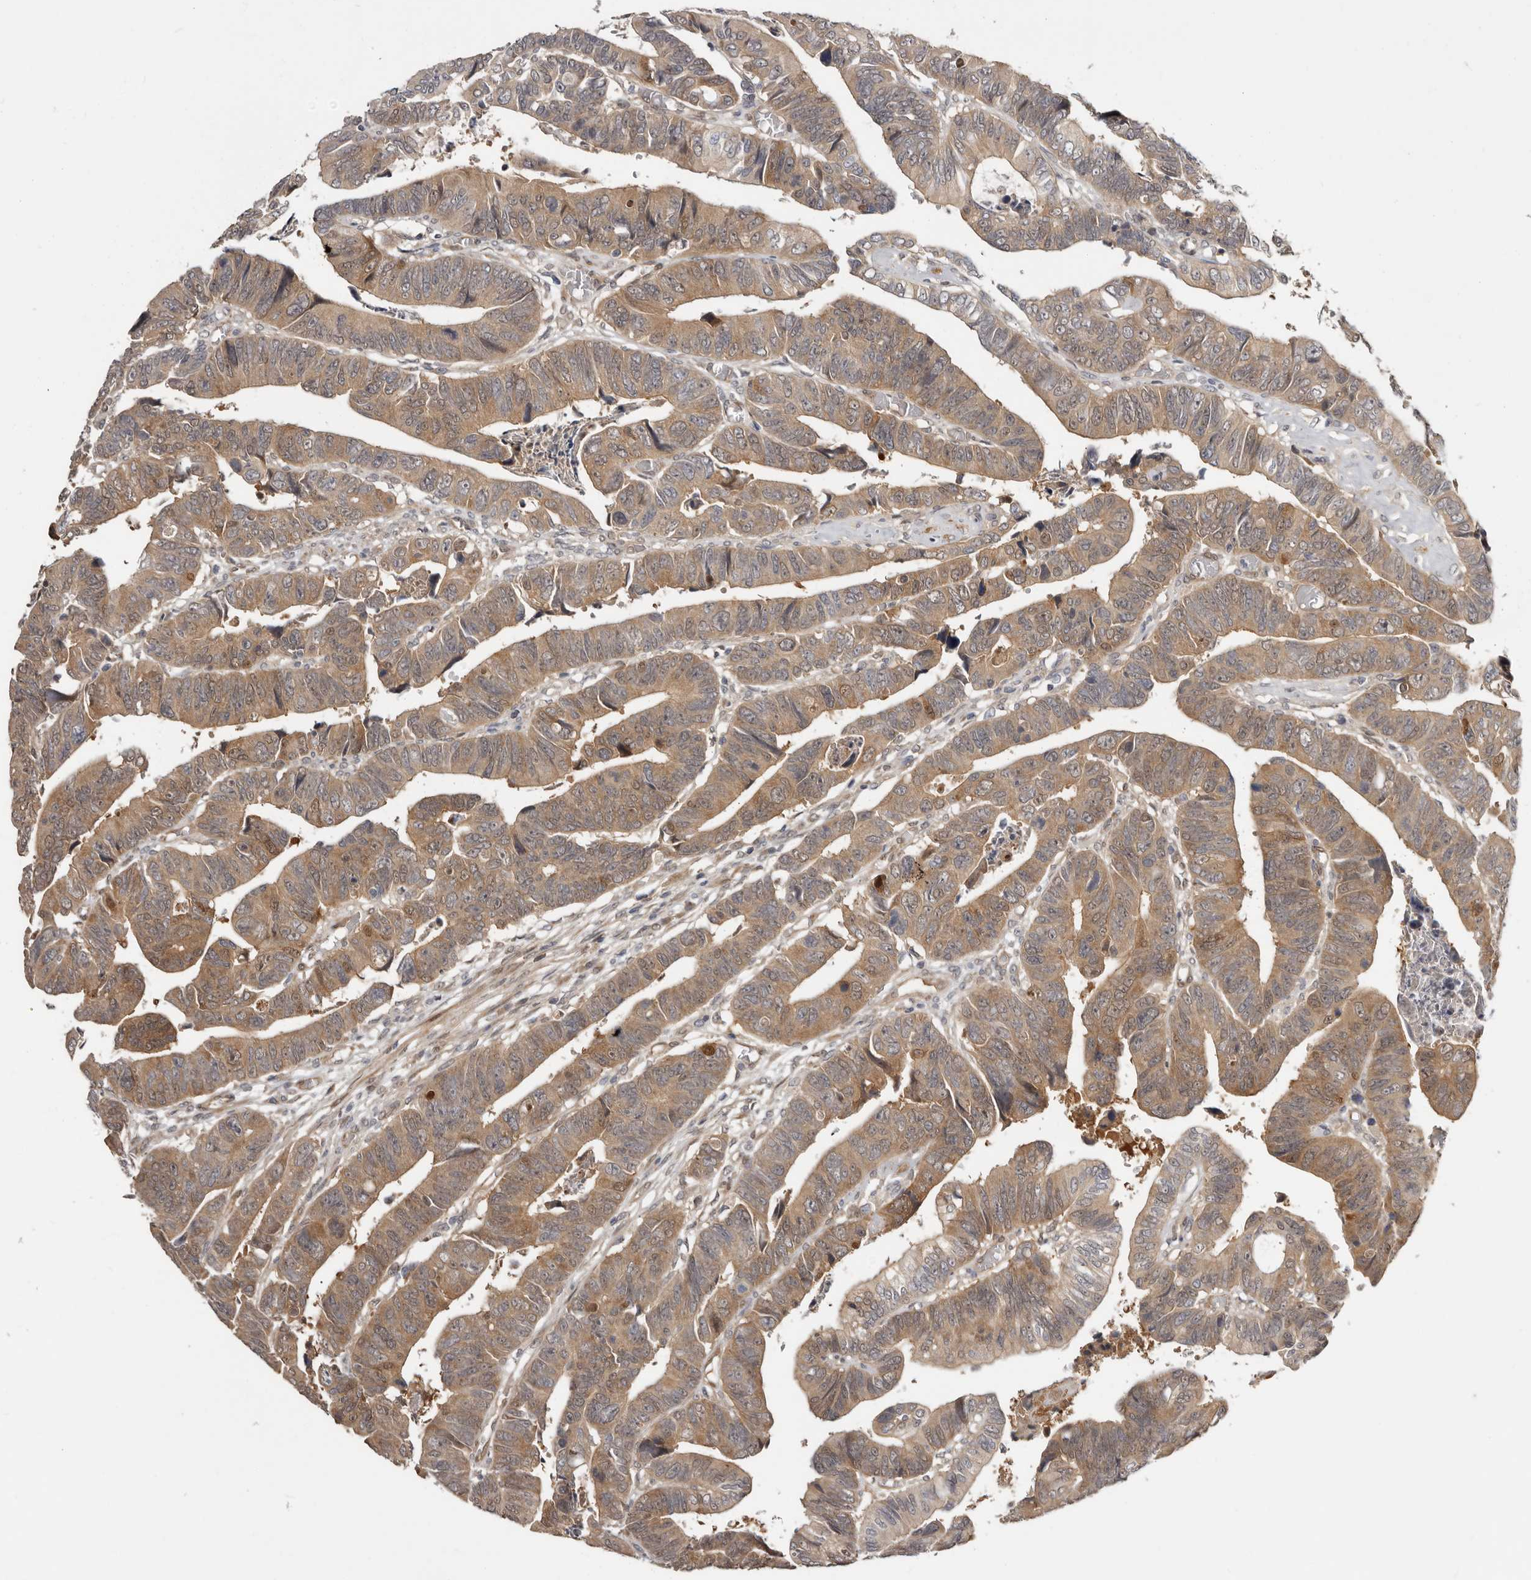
{"staining": {"intensity": "moderate", "quantity": ">75%", "location": "cytoplasmic/membranous"}, "tissue": "colorectal cancer", "cell_type": "Tumor cells", "image_type": "cancer", "snomed": [{"axis": "morphology", "description": "Adenocarcinoma, NOS"}, {"axis": "topography", "description": "Rectum"}], "caption": "This photomicrograph exhibits IHC staining of colorectal adenocarcinoma, with medium moderate cytoplasmic/membranous staining in about >75% of tumor cells.", "gene": "SBDS", "patient": {"sex": "female", "age": 65}}